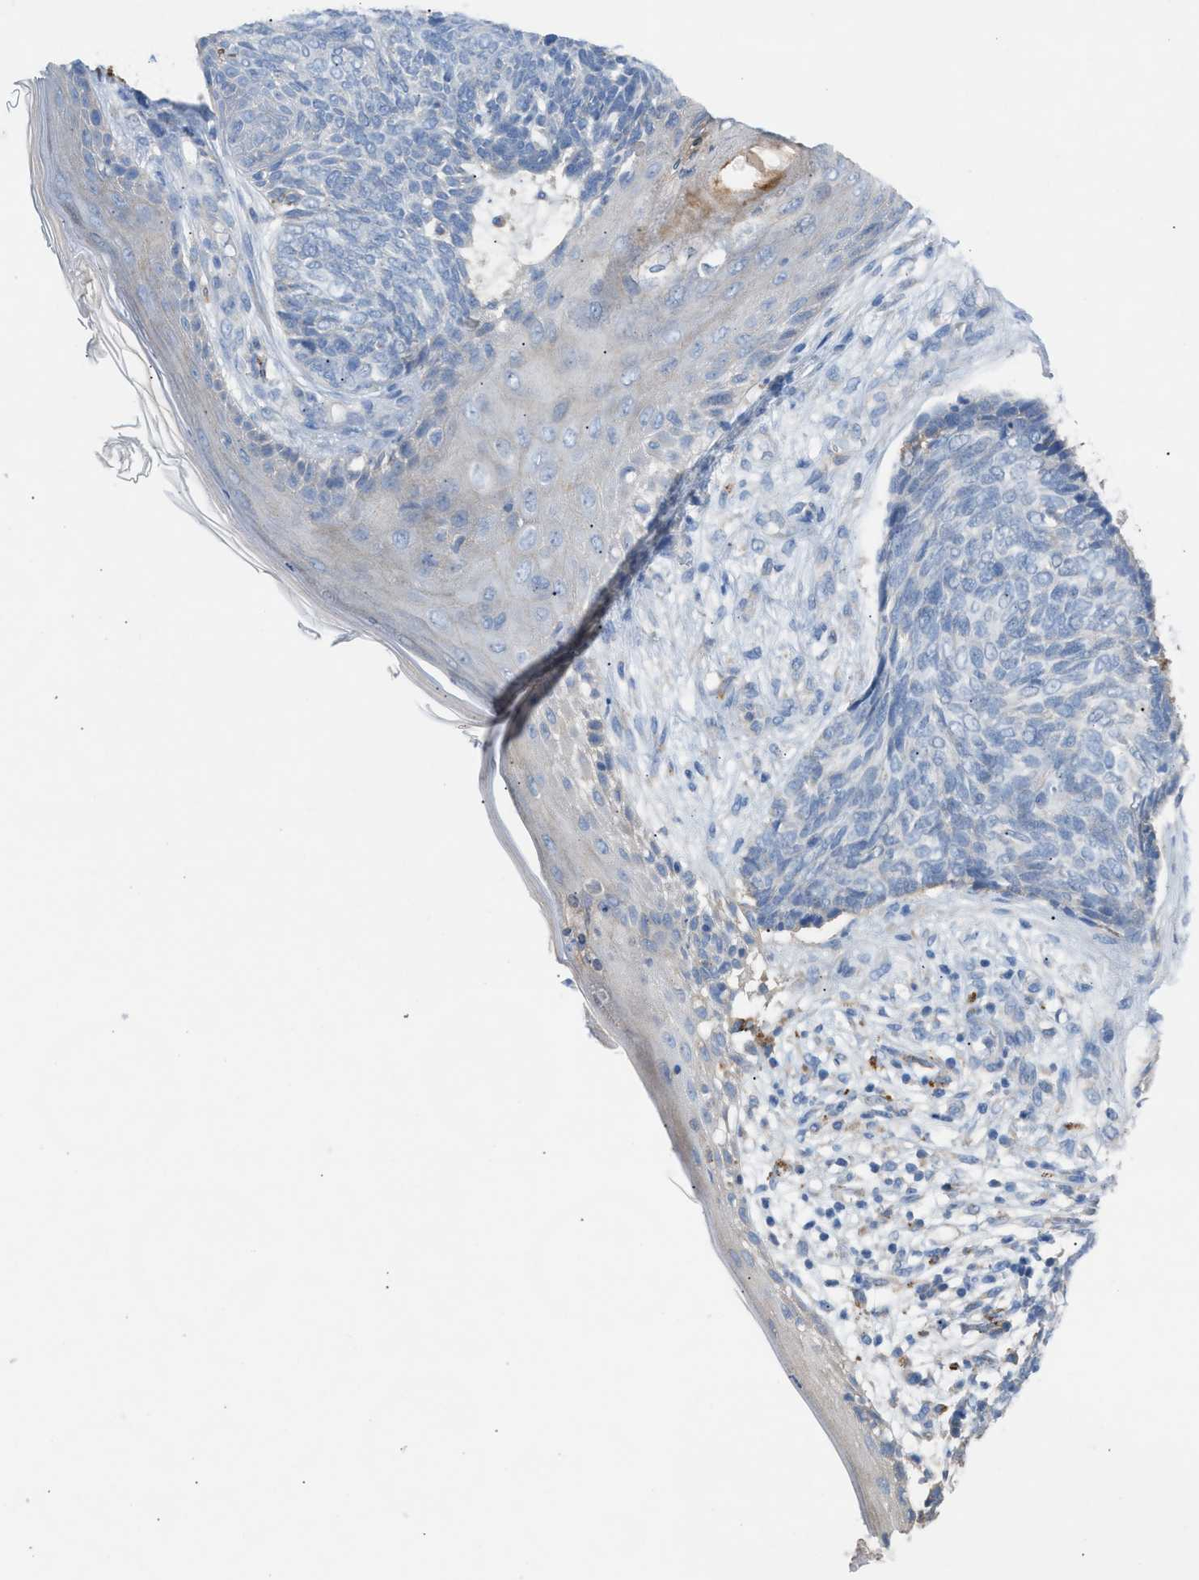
{"staining": {"intensity": "negative", "quantity": "none", "location": "none"}, "tissue": "skin cancer", "cell_type": "Tumor cells", "image_type": "cancer", "snomed": [{"axis": "morphology", "description": "Basal cell carcinoma"}, {"axis": "topography", "description": "Skin"}], "caption": "The micrograph demonstrates no significant expression in tumor cells of skin basal cell carcinoma.", "gene": "AOAH", "patient": {"sex": "female", "age": 84}}